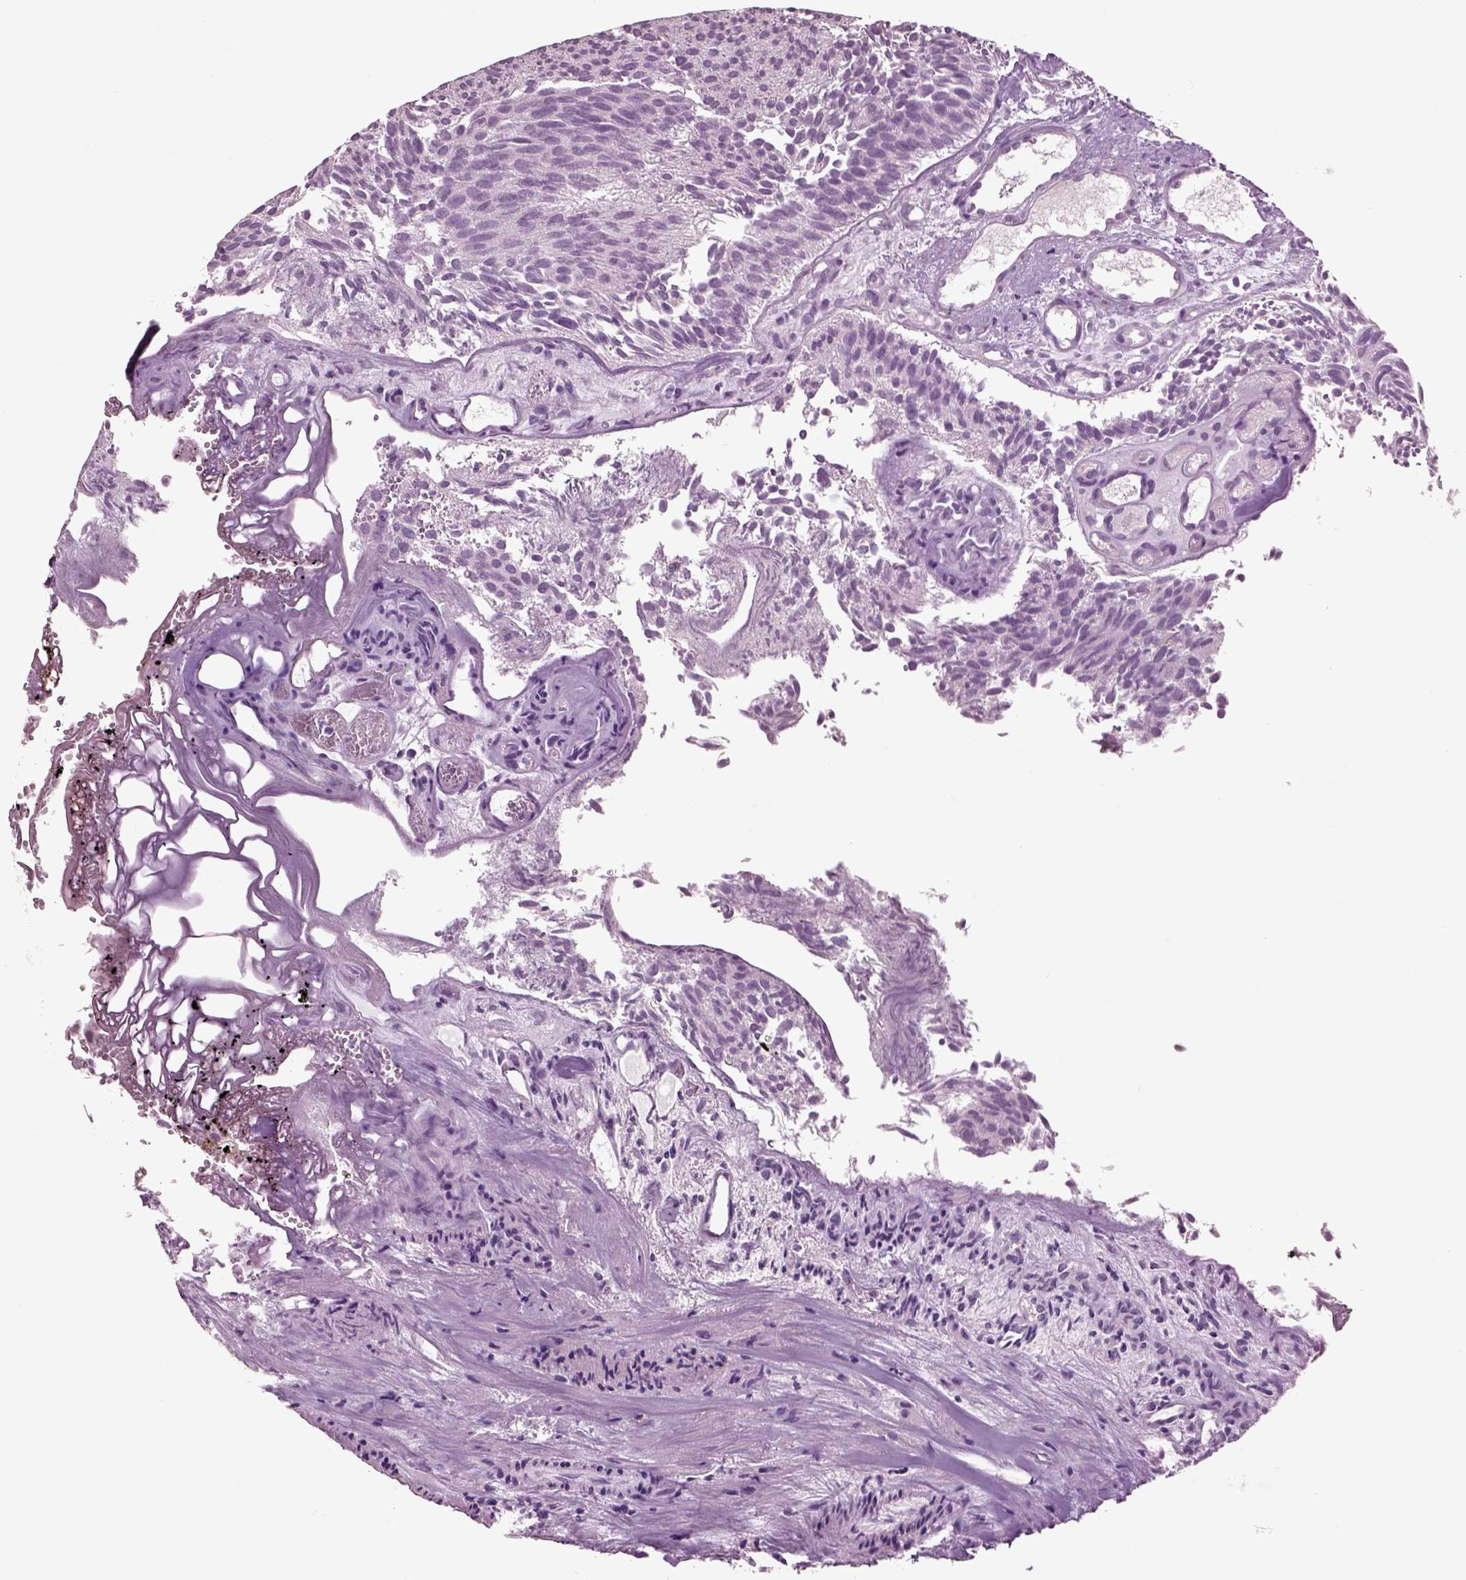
{"staining": {"intensity": "negative", "quantity": "none", "location": "none"}, "tissue": "urothelial cancer", "cell_type": "Tumor cells", "image_type": "cancer", "snomed": [{"axis": "morphology", "description": "Urothelial carcinoma, Low grade"}, {"axis": "topography", "description": "Urinary bladder"}], "caption": "Immunohistochemistry micrograph of neoplastic tissue: human urothelial cancer stained with DAB (3,3'-diaminobenzidine) reveals no significant protein staining in tumor cells. (DAB (3,3'-diaminobenzidine) immunohistochemistry (IHC), high magnification).", "gene": "CHGB", "patient": {"sex": "female", "age": 87}}